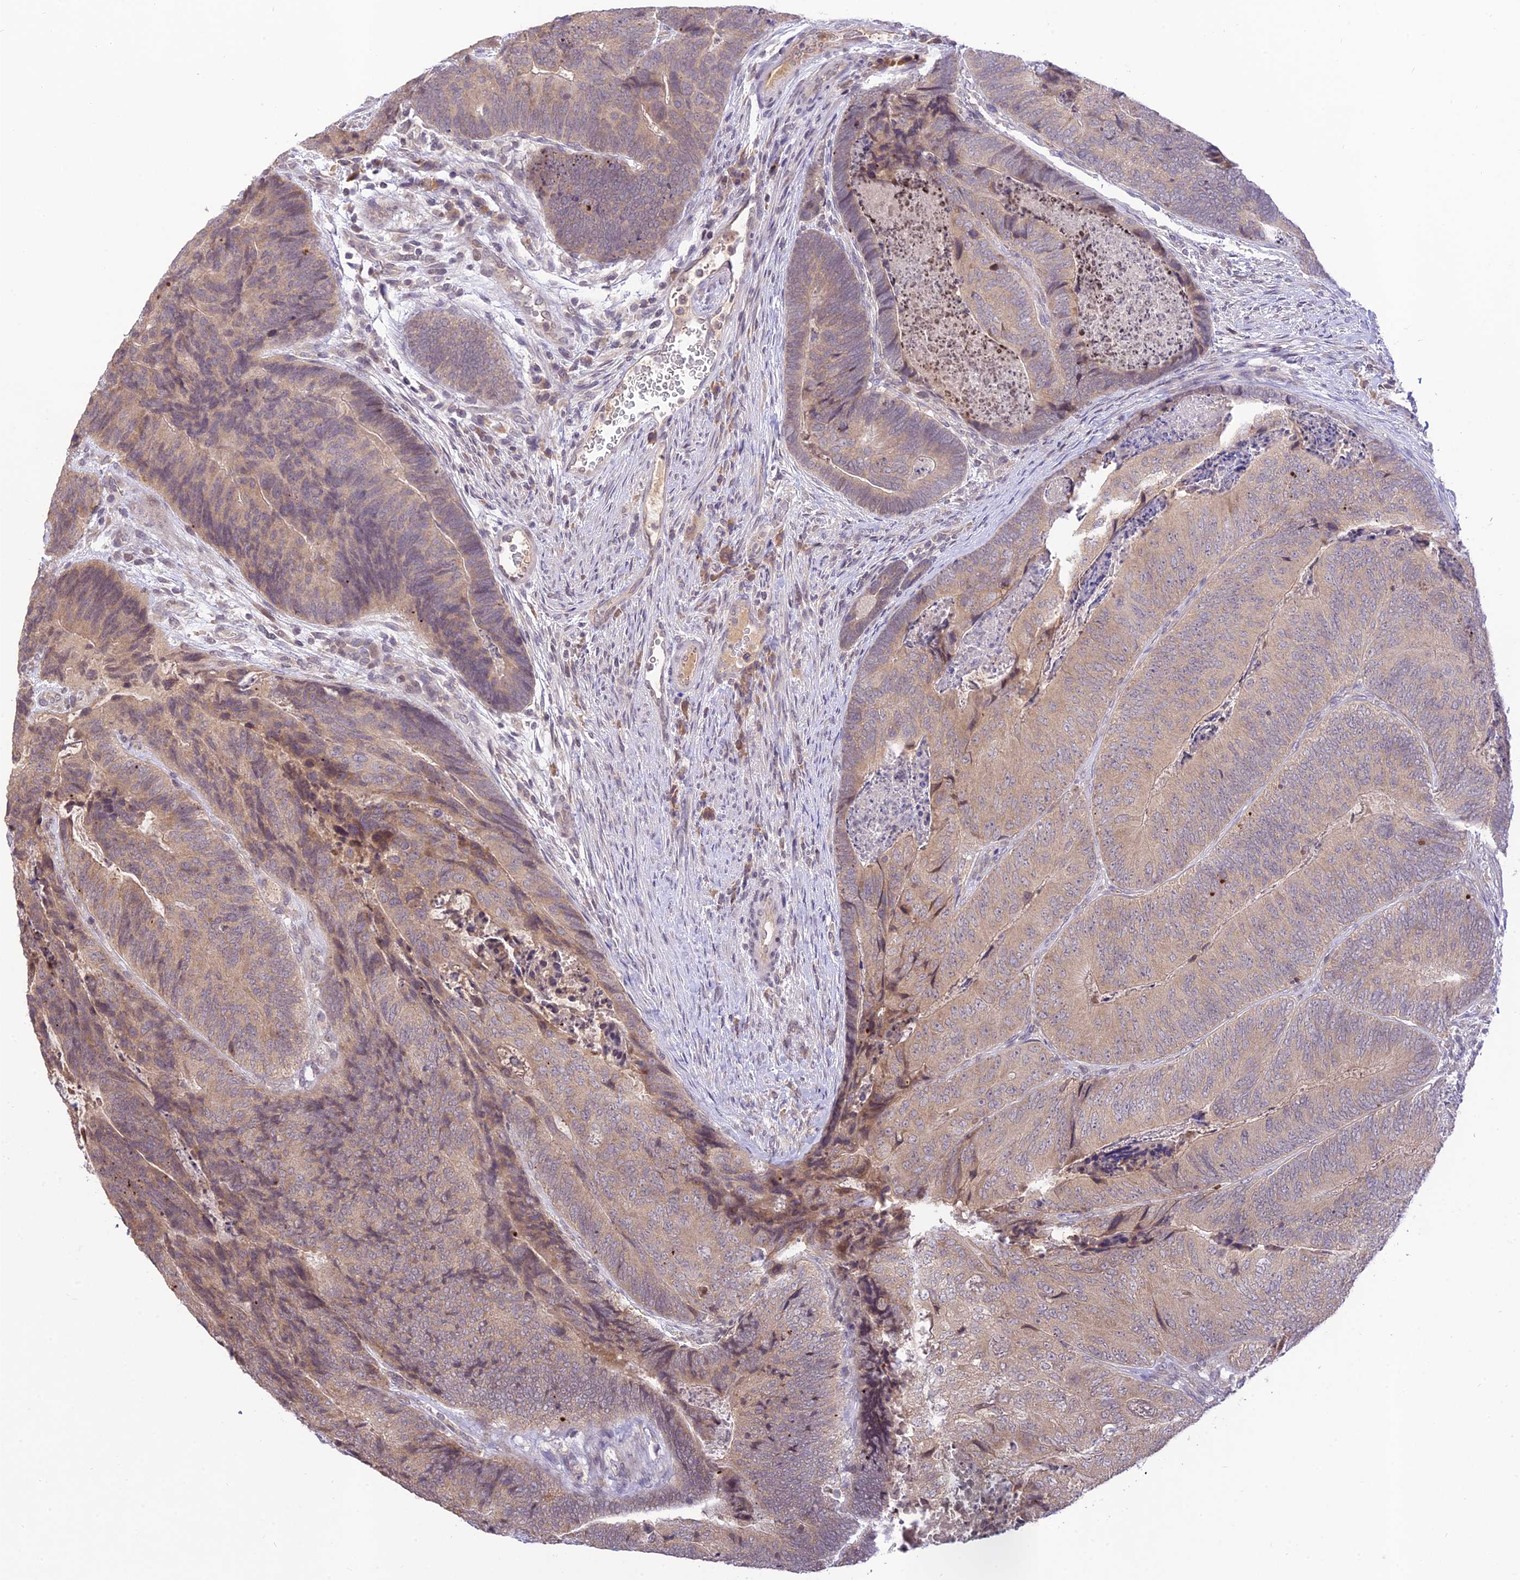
{"staining": {"intensity": "weak", "quantity": ">75%", "location": "cytoplasmic/membranous"}, "tissue": "colorectal cancer", "cell_type": "Tumor cells", "image_type": "cancer", "snomed": [{"axis": "morphology", "description": "Adenocarcinoma, NOS"}, {"axis": "topography", "description": "Colon"}], "caption": "Weak cytoplasmic/membranous positivity is appreciated in approximately >75% of tumor cells in colorectal adenocarcinoma.", "gene": "TEKT1", "patient": {"sex": "female", "age": 67}}